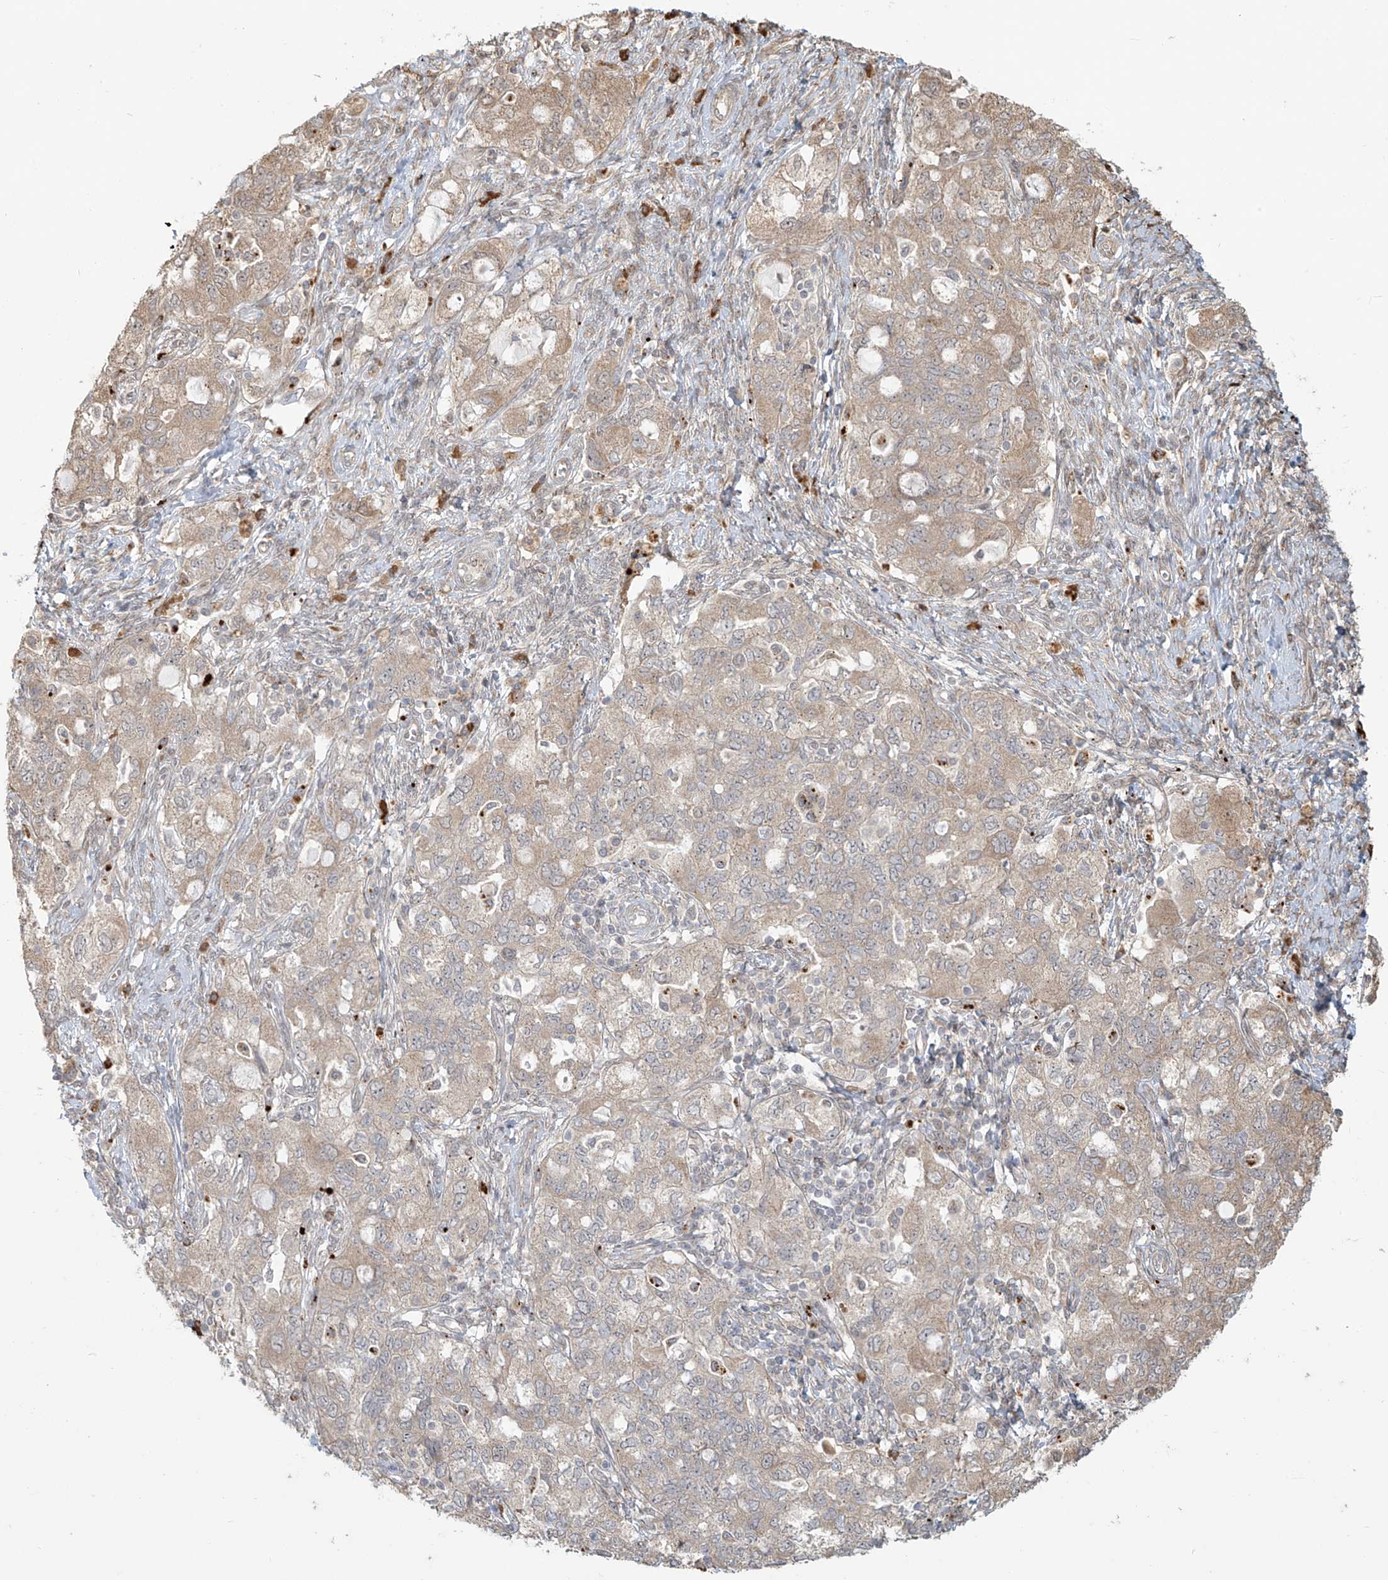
{"staining": {"intensity": "weak", "quantity": "25%-75%", "location": "cytoplasmic/membranous"}, "tissue": "ovarian cancer", "cell_type": "Tumor cells", "image_type": "cancer", "snomed": [{"axis": "morphology", "description": "Carcinoma, NOS"}, {"axis": "morphology", "description": "Cystadenocarcinoma, serous, NOS"}, {"axis": "topography", "description": "Ovary"}], "caption": "Ovarian carcinoma was stained to show a protein in brown. There is low levels of weak cytoplasmic/membranous expression in about 25%-75% of tumor cells.", "gene": "PLEKHM3", "patient": {"sex": "female", "age": 69}}